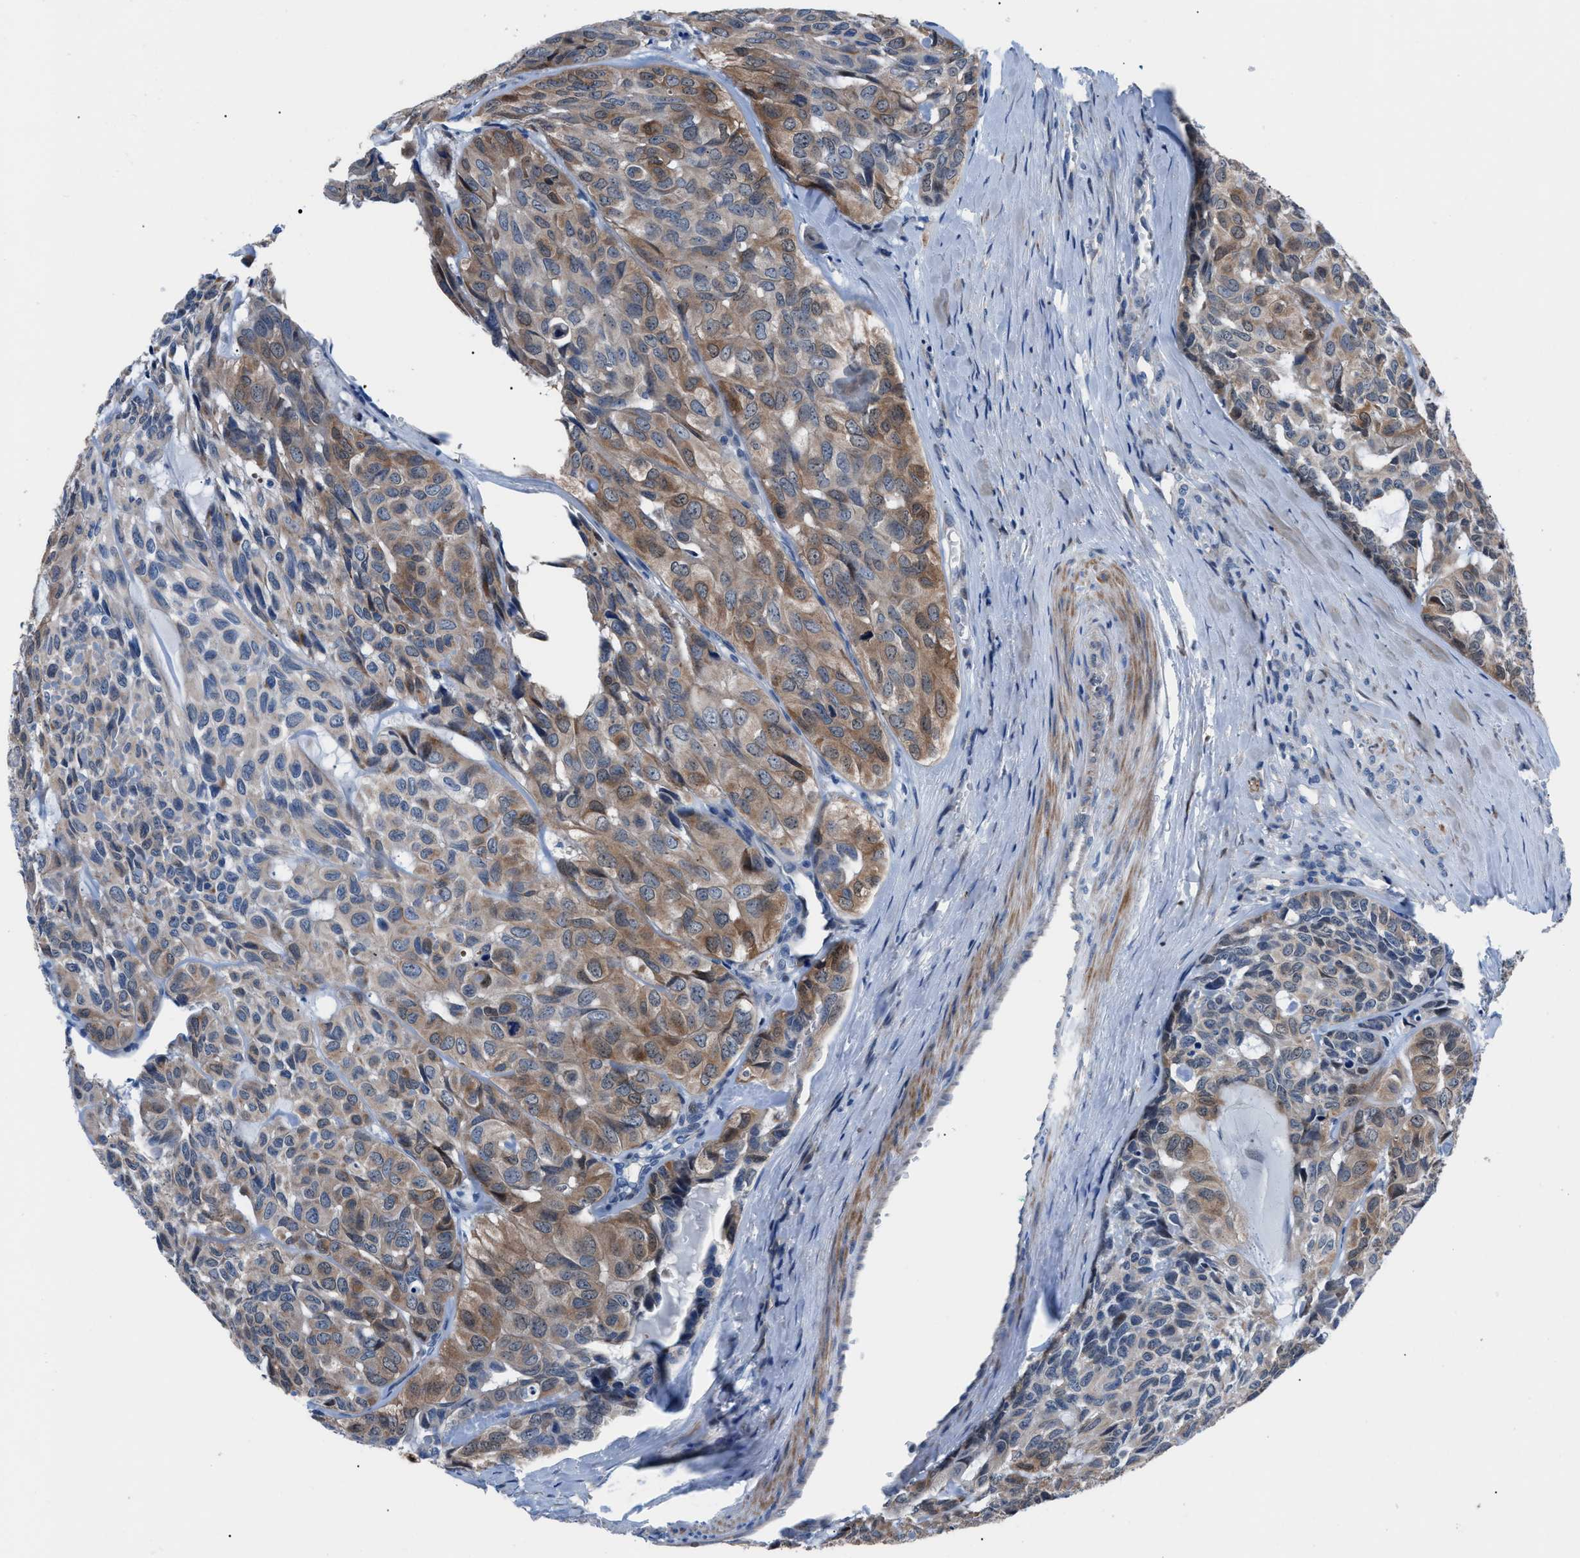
{"staining": {"intensity": "moderate", "quantity": ">75%", "location": "cytoplasmic/membranous"}, "tissue": "head and neck cancer", "cell_type": "Tumor cells", "image_type": "cancer", "snomed": [{"axis": "morphology", "description": "Adenocarcinoma, NOS"}, {"axis": "topography", "description": "Salivary gland, NOS"}, {"axis": "topography", "description": "Head-Neck"}], "caption": "Protein analysis of head and neck cancer (adenocarcinoma) tissue displays moderate cytoplasmic/membranous expression in about >75% of tumor cells.", "gene": "UAP1", "patient": {"sex": "female", "age": 76}}